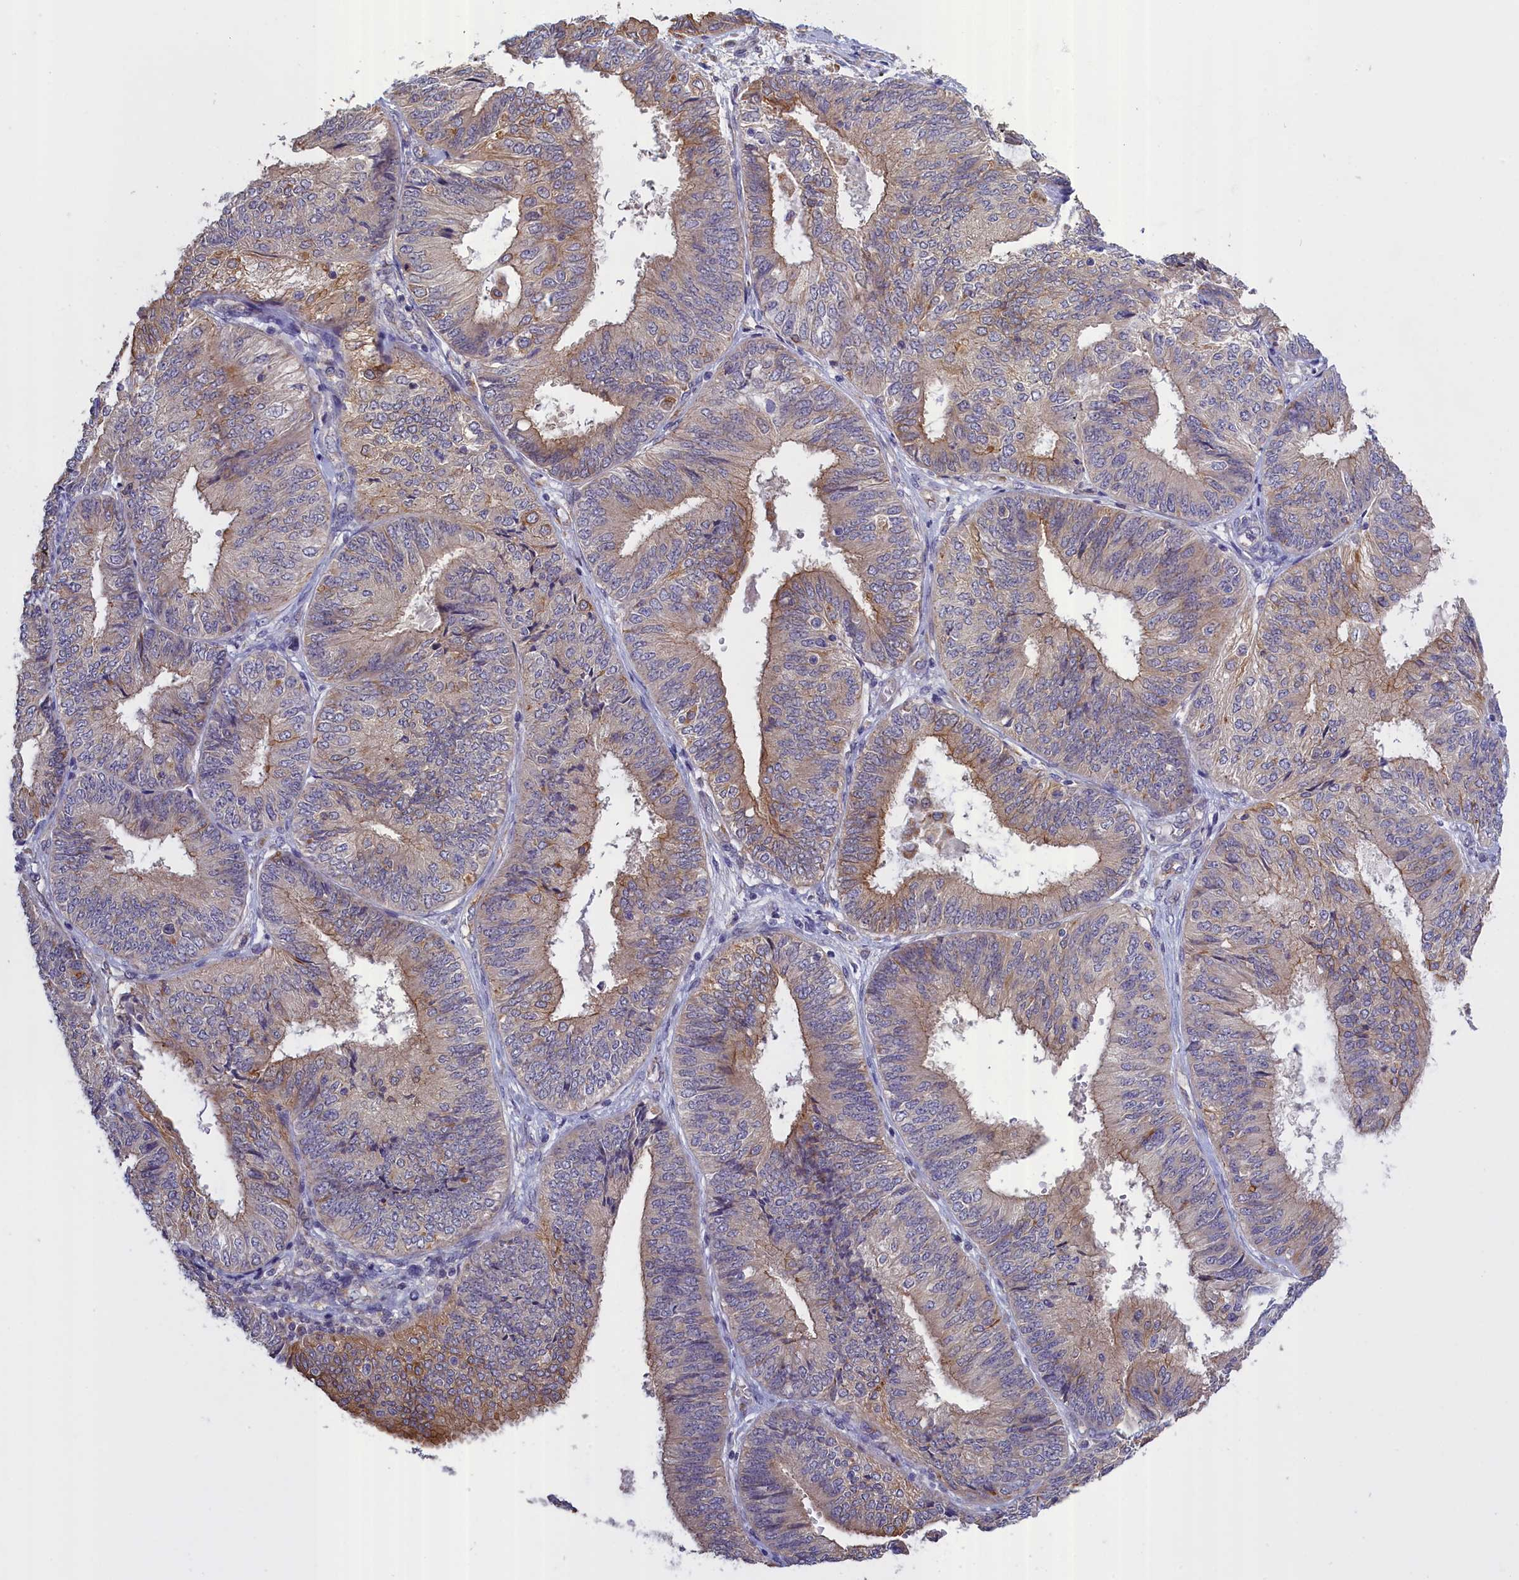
{"staining": {"intensity": "moderate", "quantity": "25%-75%", "location": "cytoplasmic/membranous"}, "tissue": "endometrial cancer", "cell_type": "Tumor cells", "image_type": "cancer", "snomed": [{"axis": "morphology", "description": "Adenocarcinoma, NOS"}, {"axis": "topography", "description": "Endometrium"}], "caption": "IHC of human adenocarcinoma (endometrial) demonstrates medium levels of moderate cytoplasmic/membranous positivity in about 25%-75% of tumor cells.", "gene": "COL19A1", "patient": {"sex": "female", "age": 58}}